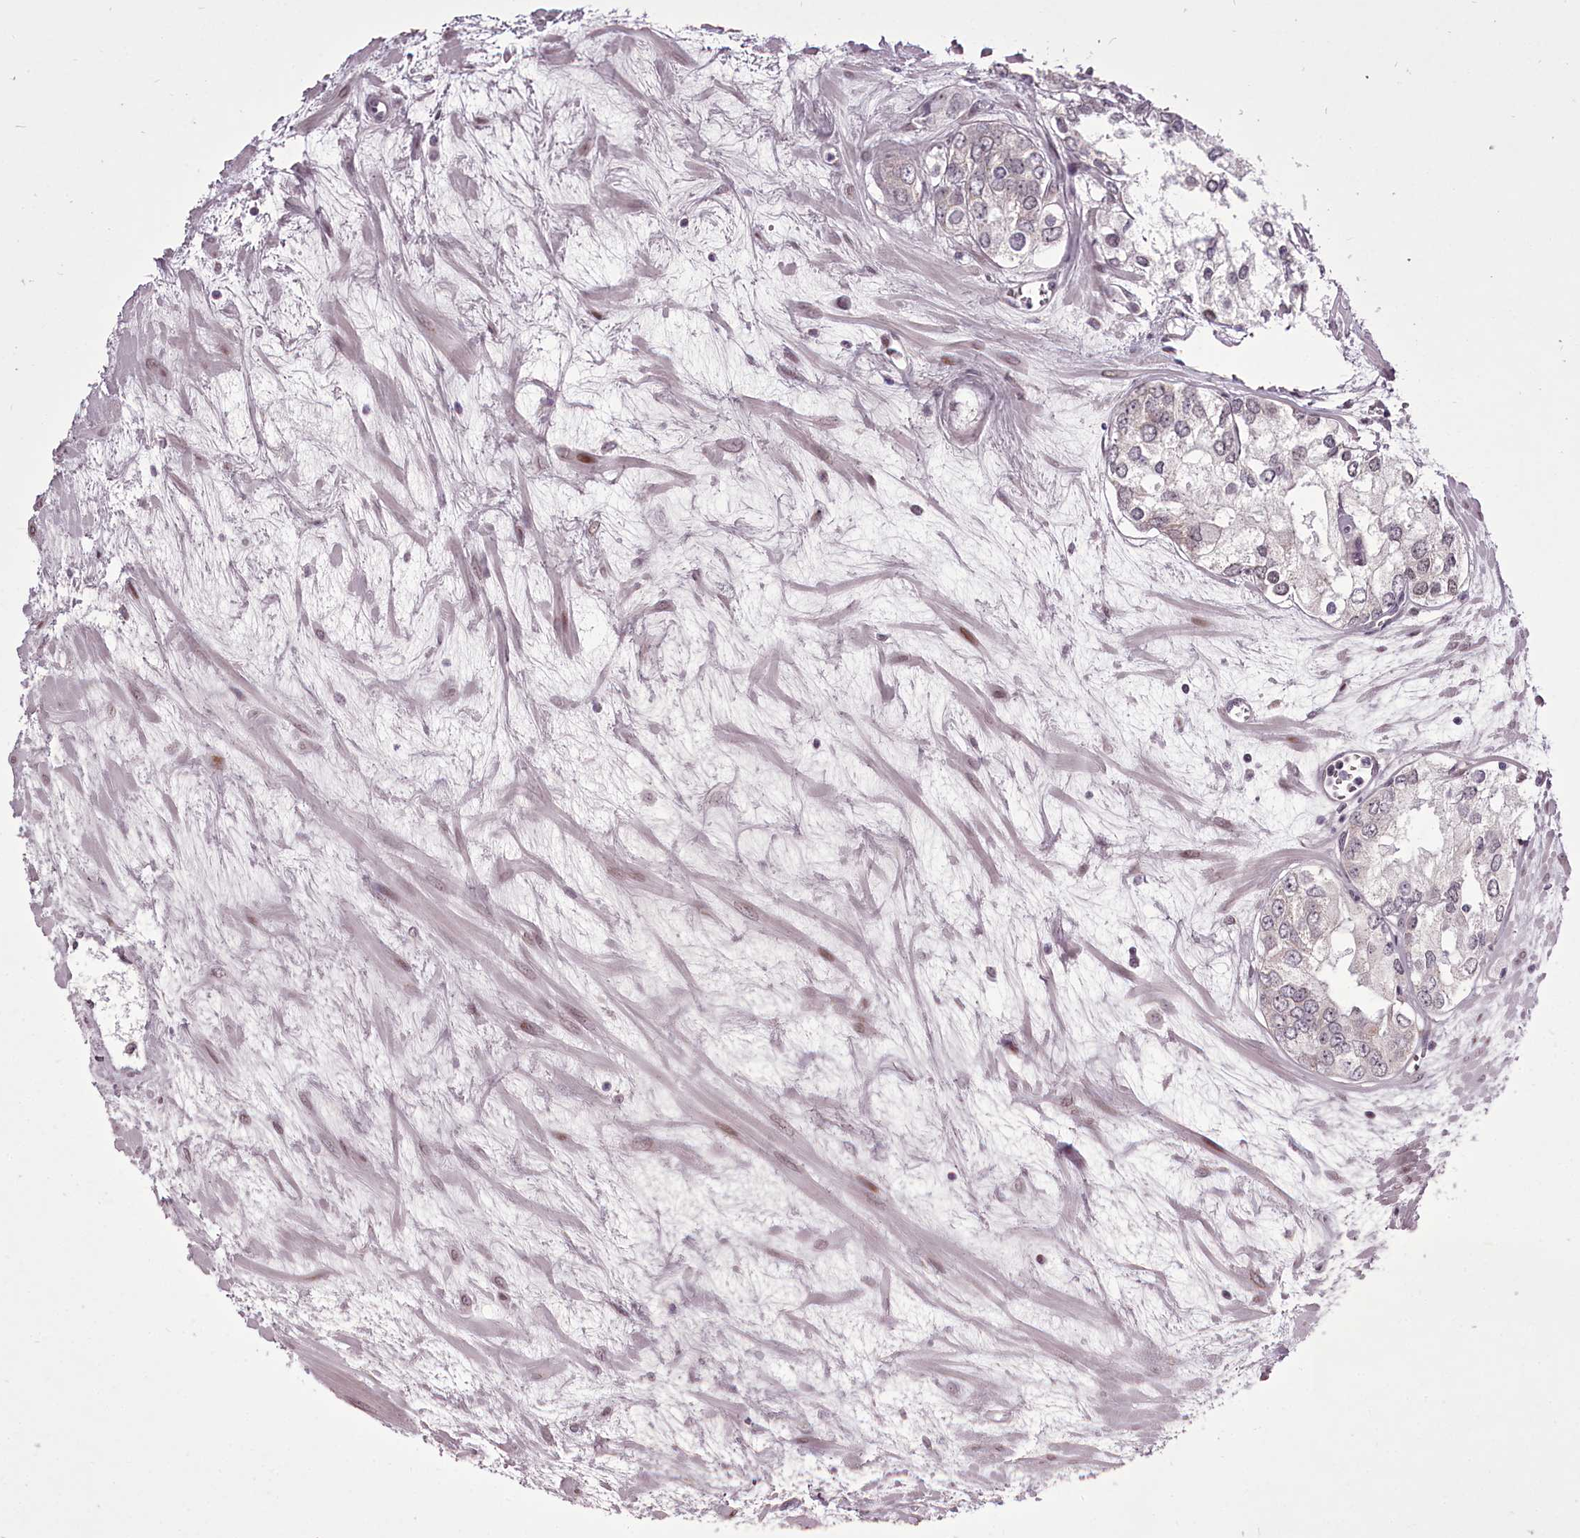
{"staining": {"intensity": "weak", "quantity": "<25%", "location": "nuclear"}, "tissue": "prostate cancer", "cell_type": "Tumor cells", "image_type": "cancer", "snomed": [{"axis": "morphology", "description": "Adenocarcinoma, High grade"}, {"axis": "topography", "description": "Prostate"}], "caption": "A photomicrograph of human prostate cancer (high-grade adenocarcinoma) is negative for staining in tumor cells.", "gene": "C1orf56", "patient": {"sex": "male", "age": 66}}